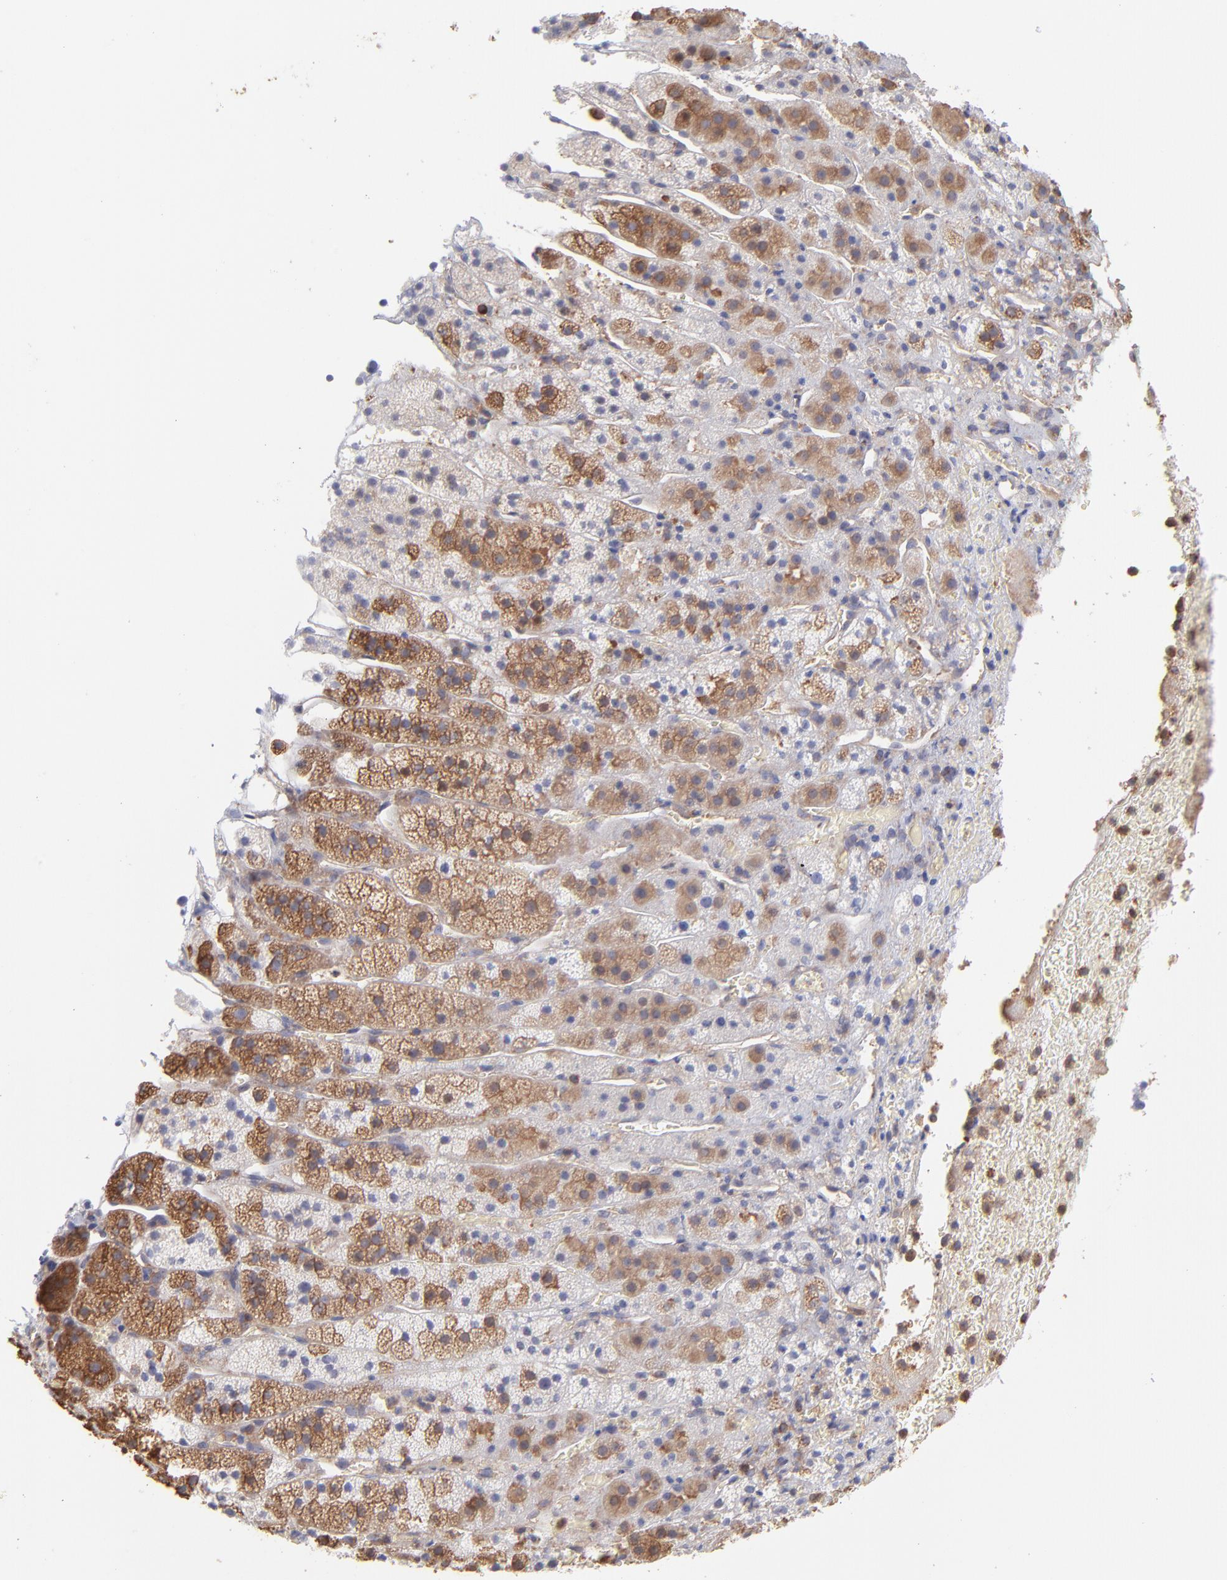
{"staining": {"intensity": "moderate", "quantity": ">75%", "location": "cytoplasmic/membranous"}, "tissue": "adrenal gland", "cell_type": "Glandular cells", "image_type": "normal", "snomed": [{"axis": "morphology", "description": "Normal tissue, NOS"}, {"axis": "topography", "description": "Adrenal gland"}], "caption": "Immunohistochemical staining of normal human adrenal gland exhibits medium levels of moderate cytoplasmic/membranous positivity in about >75% of glandular cells. The protein of interest is shown in brown color, while the nuclei are stained blue.", "gene": "MAP2K2", "patient": {"sex": "female", "age": 44}}